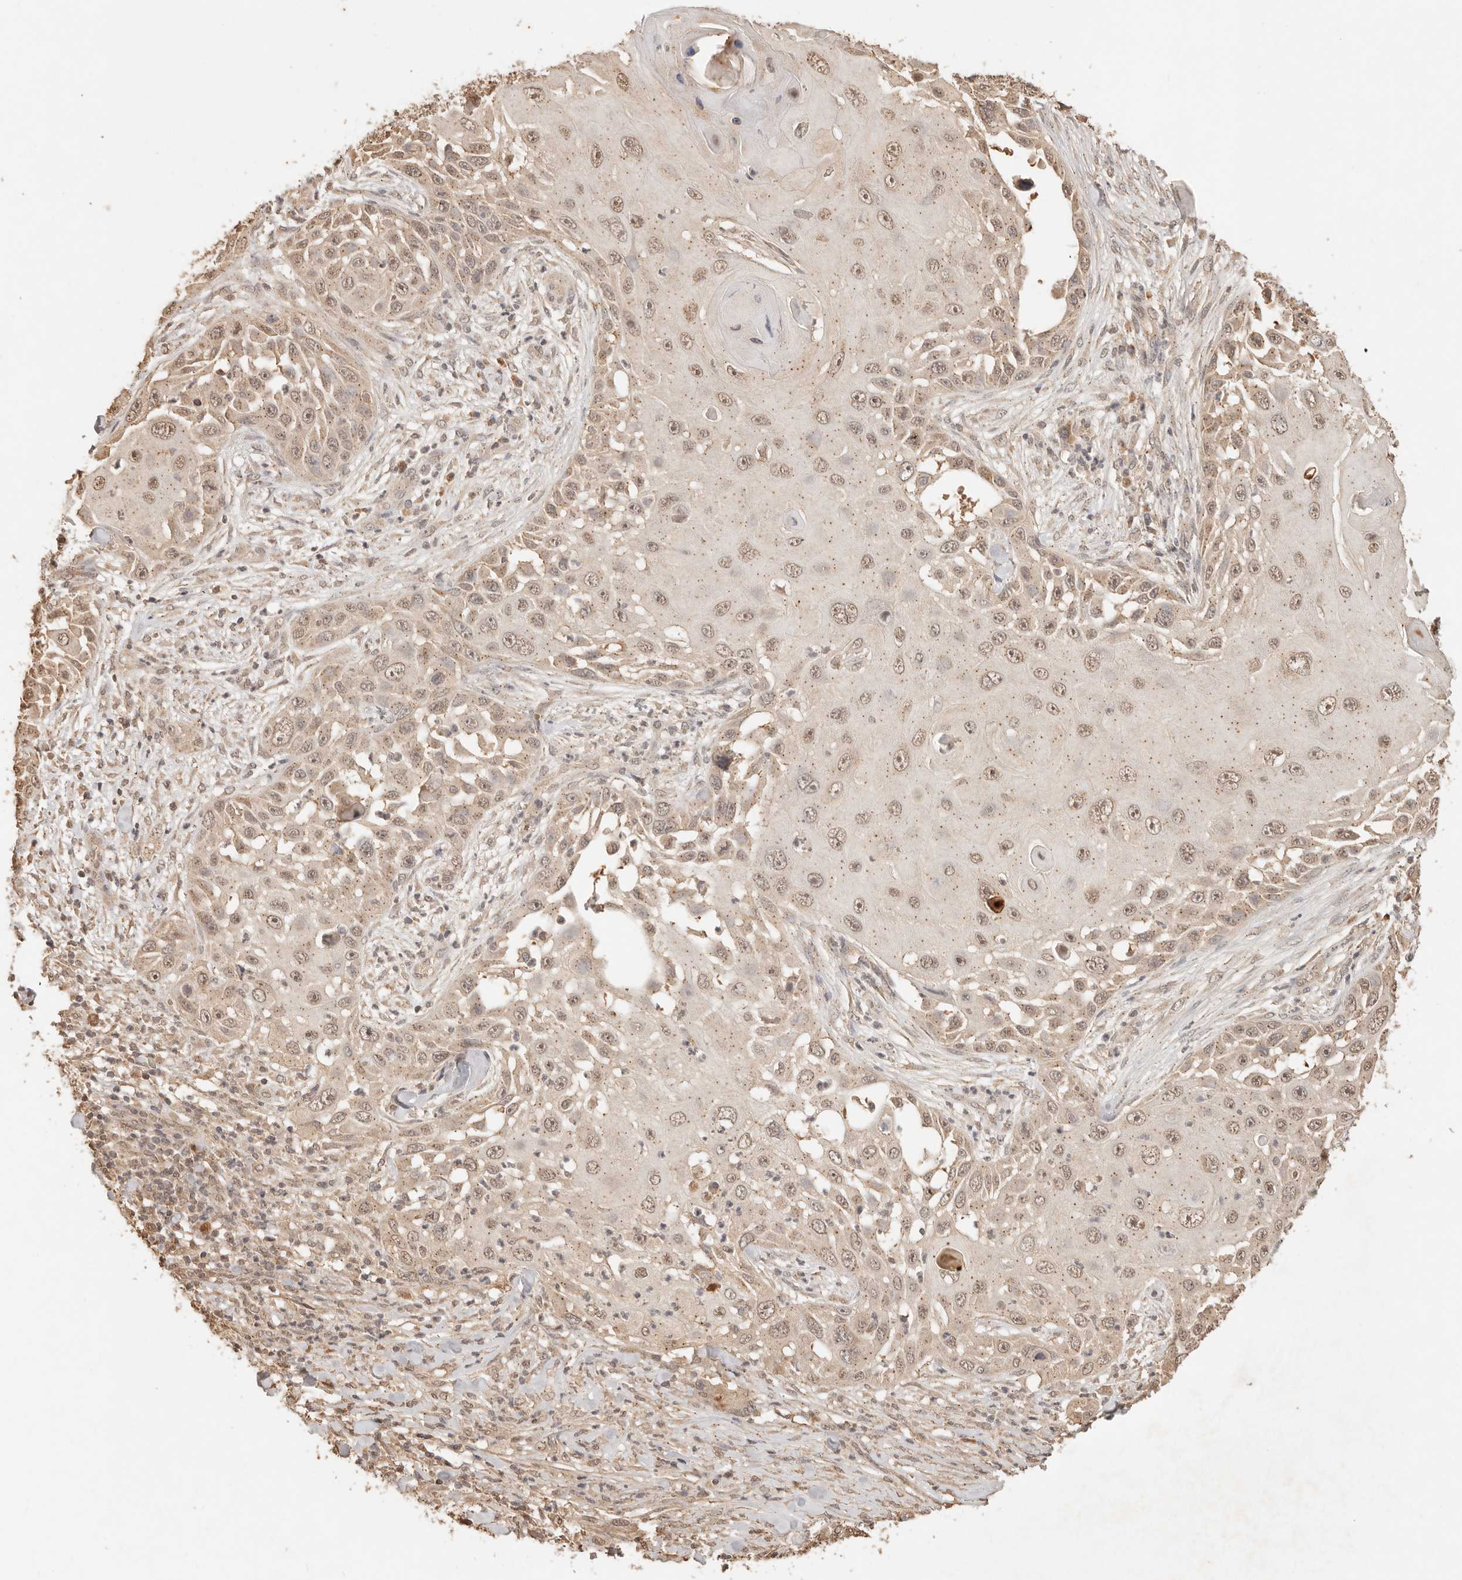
{"staining": {"intensity": "weak", "quantity": ">75%", "location": "cytoplasmic/membranous,nuclear"}, "tissue": "skin cancer", "cell_type": "Tumor cells", "image_type": "cancer", "snomed": [{"axis": "morphology", "description": "Squamous cell carcinoma, NOS"}, {"axis": "topography", "description": "Skin"}], "caption": "Immunohistochemistry histopathology image of human skin squamous cell carcinoma stained for a protein (brown), which displays low levels of weak cytoplasmic/membranous and nuclear staining in approximately >75% of tumor cells.", "gene": "LMO4", "patient": {"sex": "female", "age": 44}}